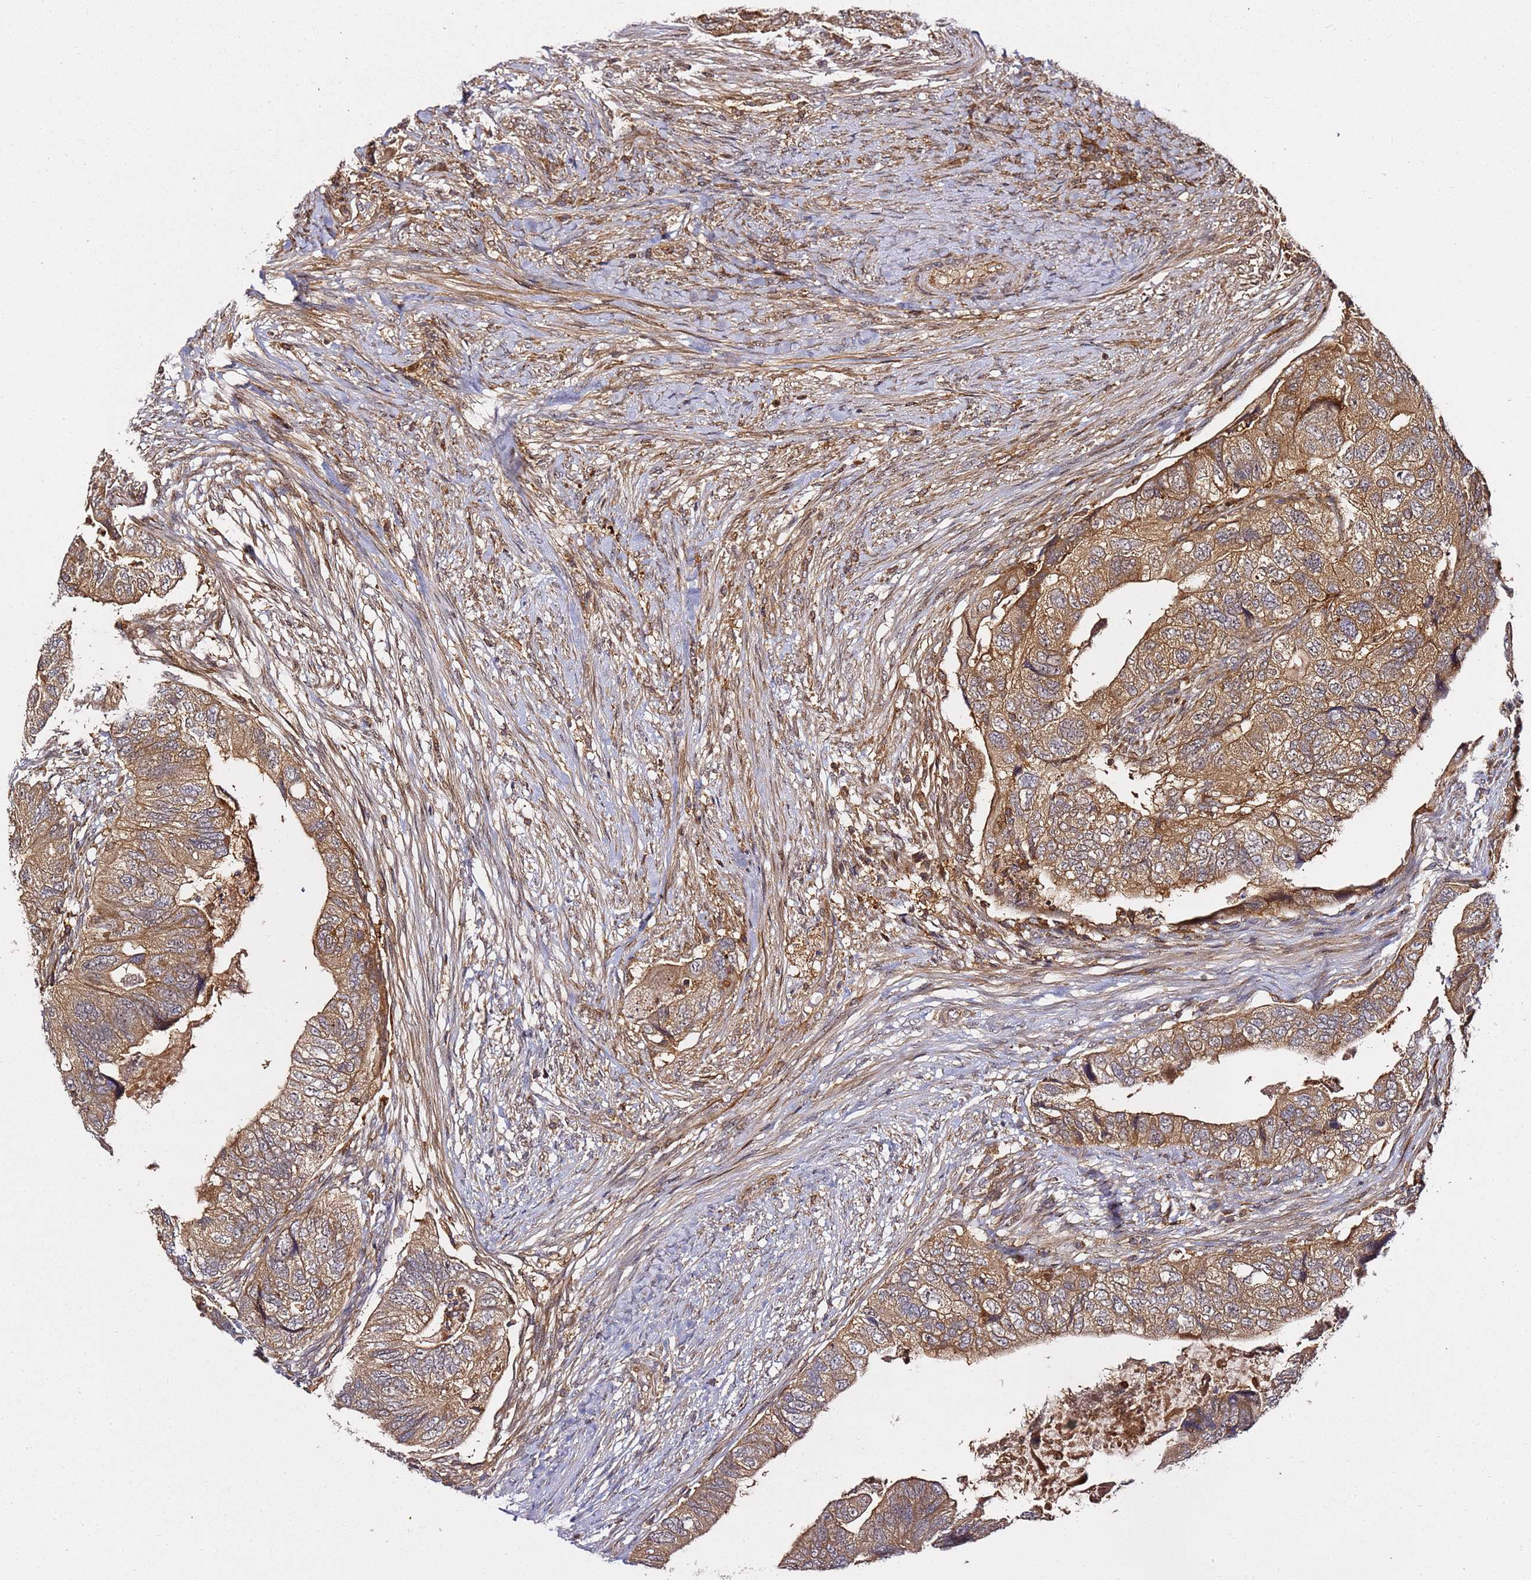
{"staining": {"intensity": "moderate", "quantity": ">75%", "location": "cytoplasmic/membranous"}, "tissue": "colorectal cancer", "cell_type": "Tumor cells", "image_type": "cancer", "snomed": [{"axis": "morphology", "description": "Adenocarcinoma, NOS"}, {"axis": "topography", "description": "Rectum"}], "caption": "High-magnification brightfield microscopy of adenocarcinoma (colorectal) stained with DAB (3,3'-diaminobenzidine) (brown) and counterstained with hematoxylin (blue). tumor cells exhibit moderate cytoplasmic/membranous positivity is appreciated in approximately>75% of cells. (Brightfield microscopy of DAB IHC at high magnification).", "gene": "PRMT7", "patient": {"sex": "male", "age": 63}}